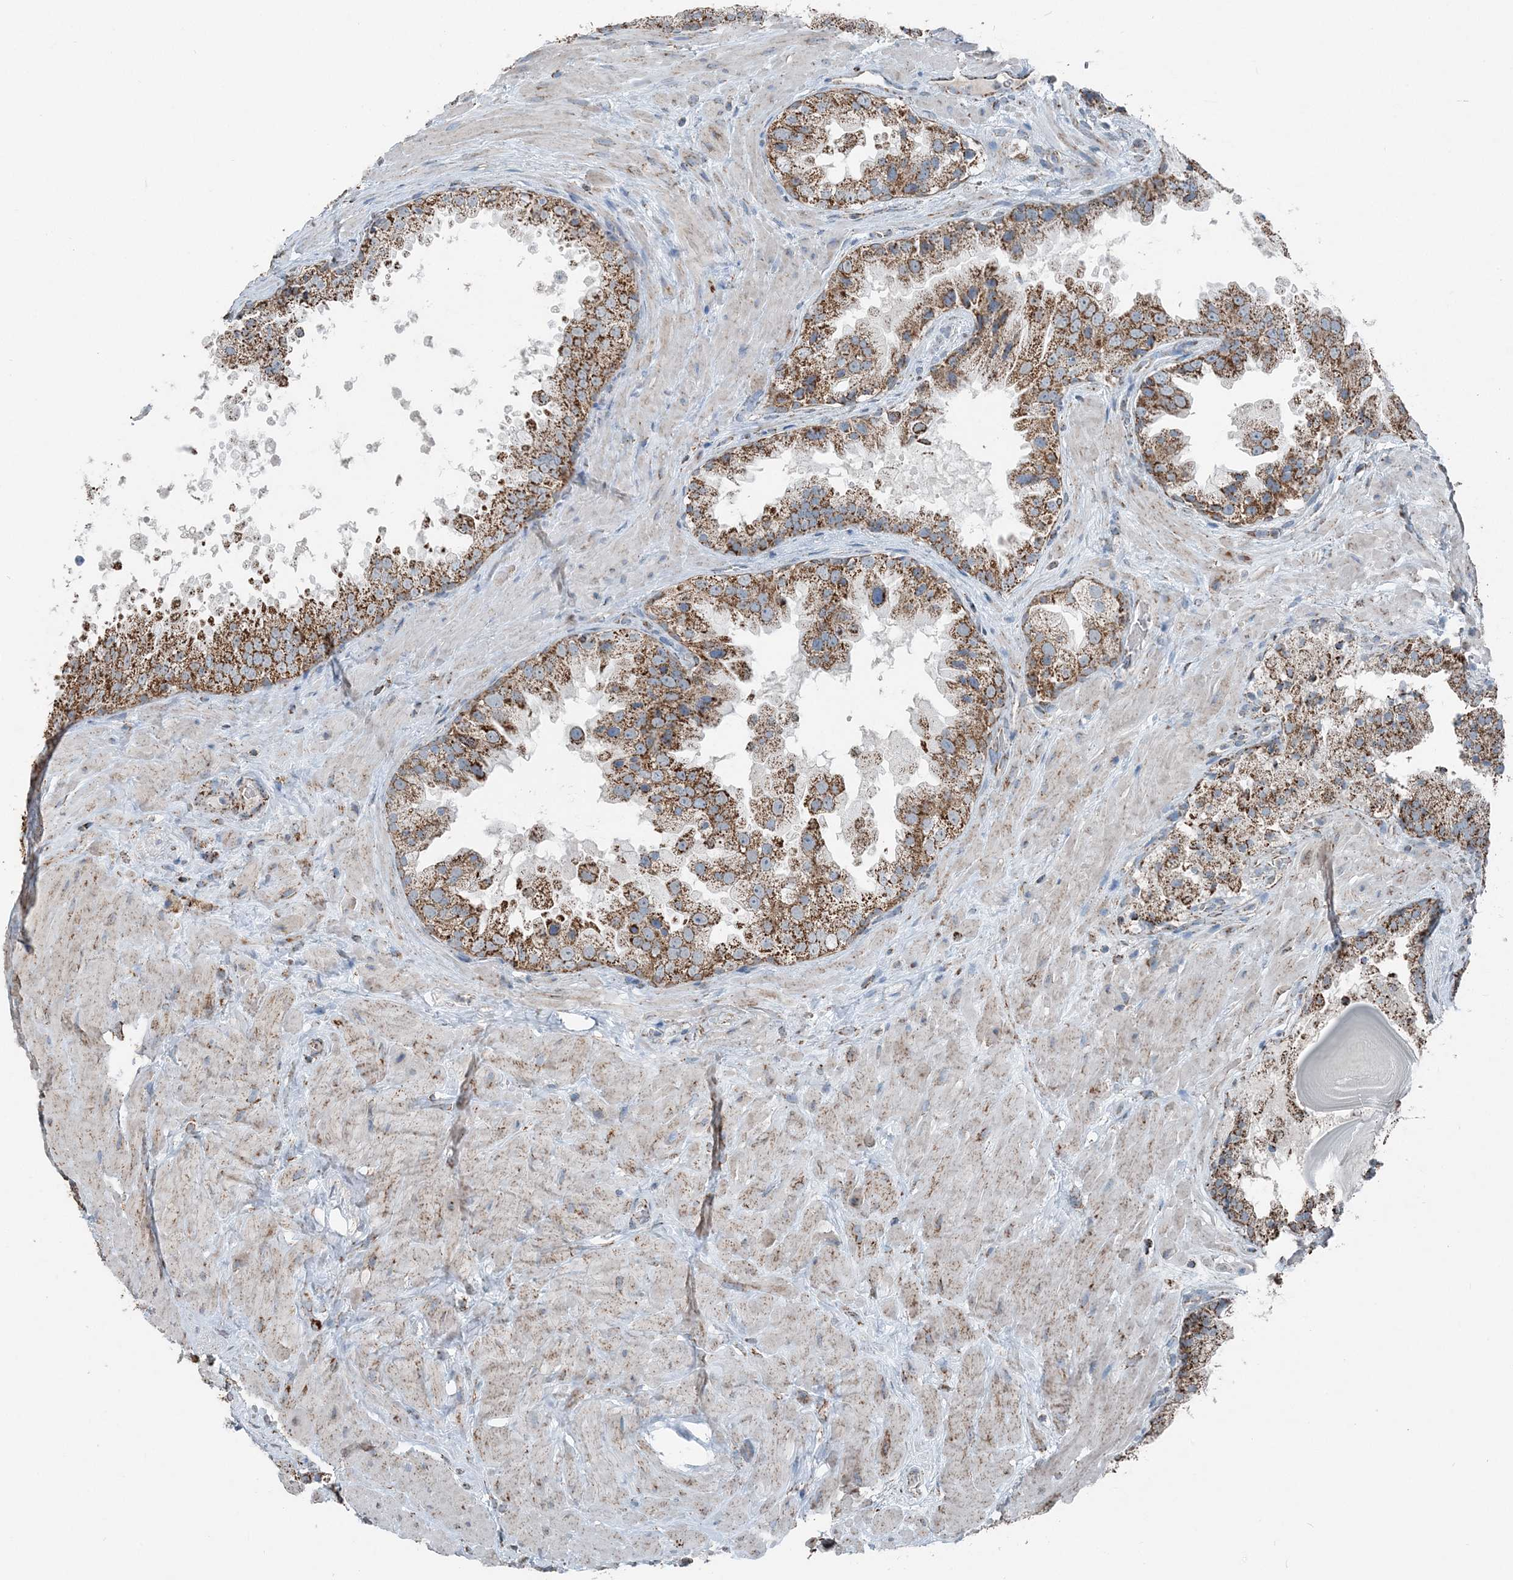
{"staining": {"intensity": "moderate", "quantity": ">75%", "location": "cytoplasmic/membranous"}, "tissue": "prostate cancer", "cell_type": "Tumor cells", "image_type": "cancer", "snomed": [{"axis": "morphology", "description": "Adenocarcinoma, High grade"}, {"axis": "topography", "description": "Prostate"}], "caption": "Immunohistochemical staining of prostate cancer (adenocarcinoma (high-grade)) displays moderate cytoplasmic/membranous protein positivity in about >75% of tumor cells. Using DAB (3,3'-diaminobenzidine) (brown) and hematoxylin (blue) stains, captured at high magnification using brightfield microscopy.", "gene": "SUCLG1", "patient": {"sex": "male", "age": 64}}